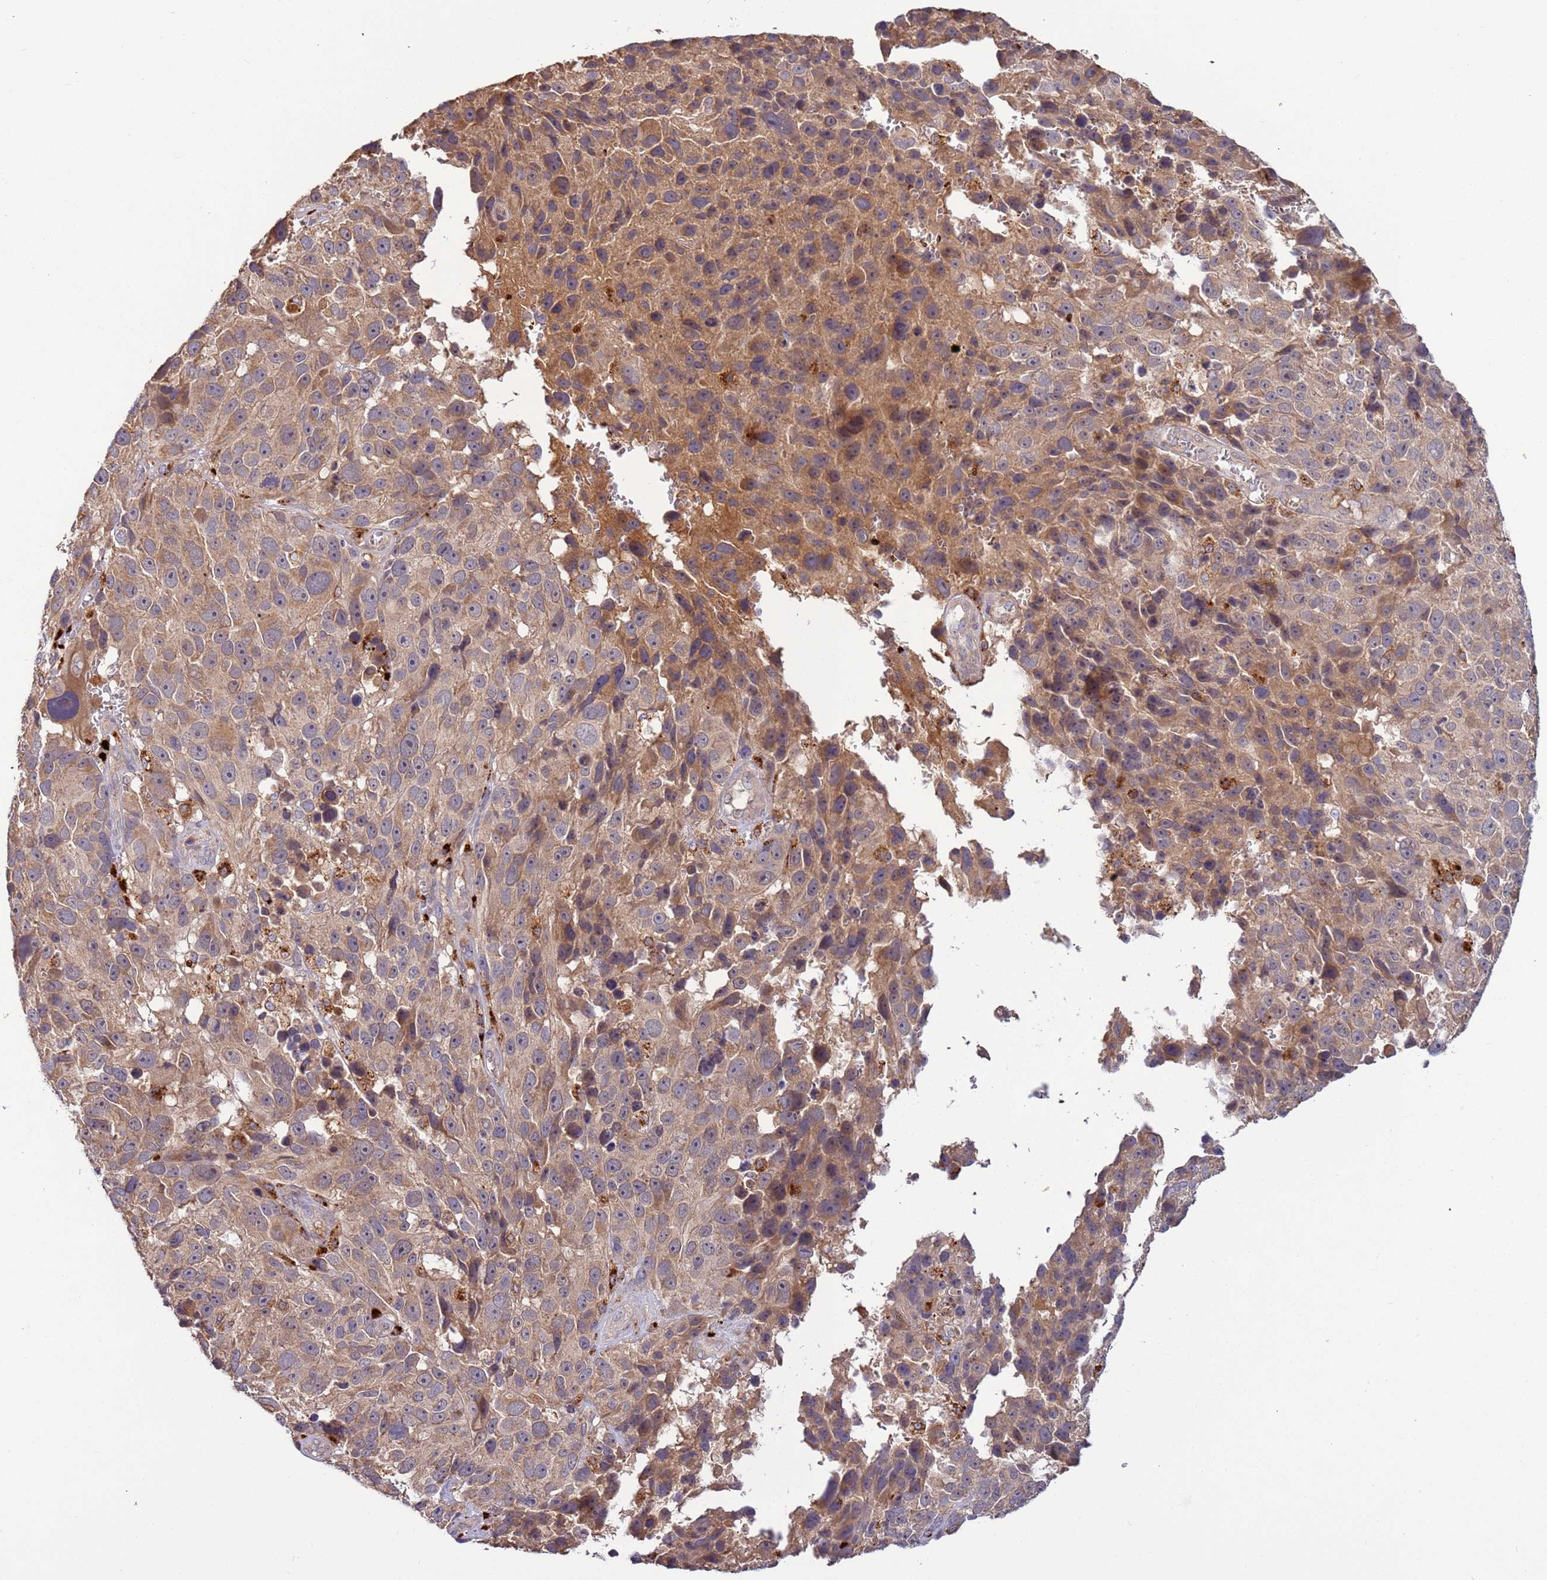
{"staining": {"intensity": "moderate", "quantity": ">75%", "location": "cytoplasmic/membranous"}, "tissue": "melanoma", "cell_type": "Tumor cells", "image_type": "cancer", "snomed": [{"axis": "morphology", "description": "Malignant melanoma, NOS"}, {"axis": "topography", "description": "Skin"}], "caption": "Malignant melanoma tissue demonstrates moderate cytoplasmic/membranous staining in about >75% of tumor cells, visualized by immunohistochemistry. Ihc stains the protein of interest in brown and the nuclei are stained blue.", "gene": "VPS36", "patient": {"sex": "male", "age": 84}}